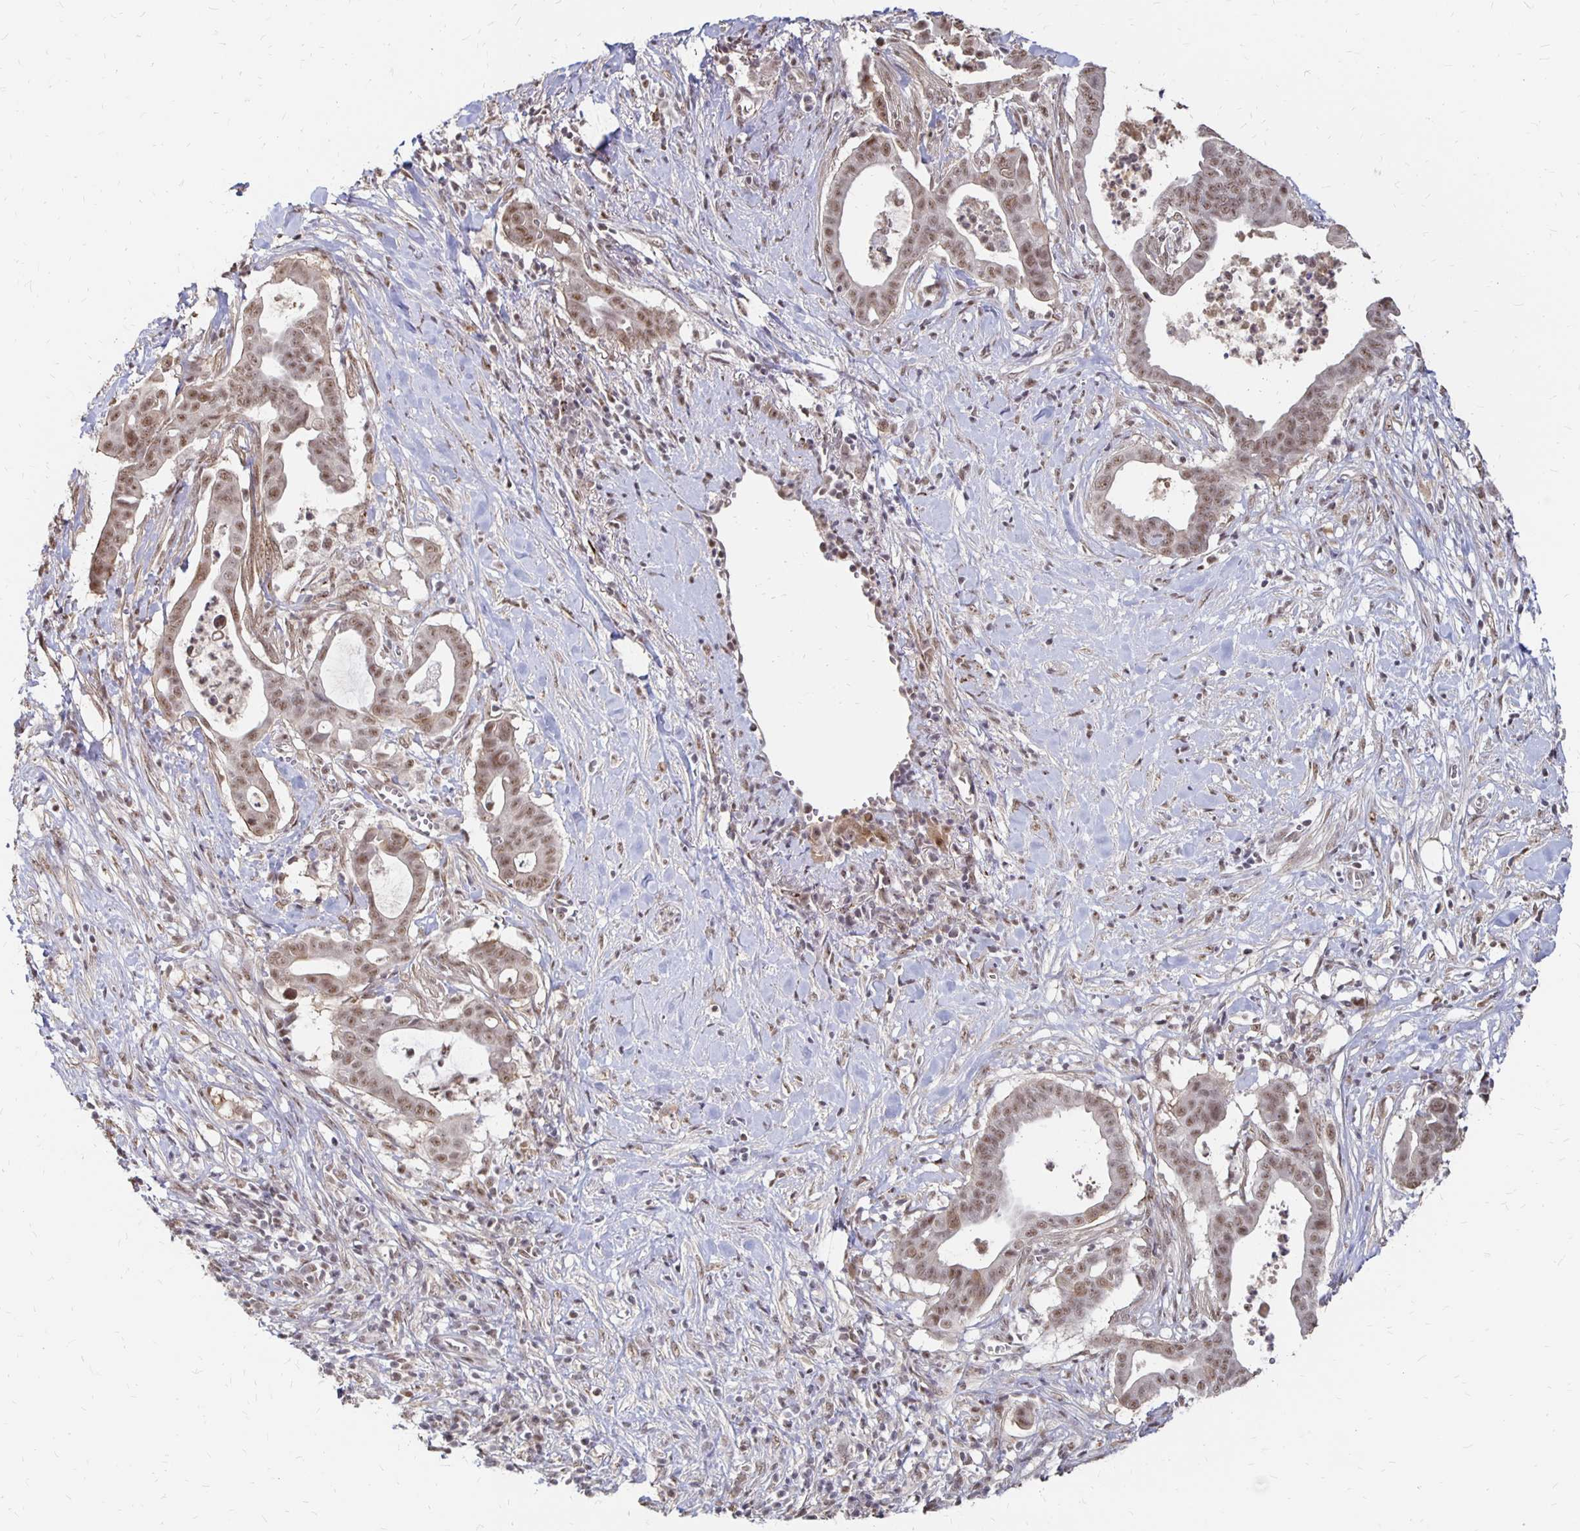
{"staining": {"intensity": "weak", "quantity": ">75%", "location": "nuclear"}, "tissue": "pancreatic cancer", "cell_type": "Tumor cells", "image_type": "cancer", "snomed": [{"axis": "morphology", "description": "Adenocarcinoma, NOS"}, {"axis": "topography", "description": "Pancreas"}], "caption": "The photomicrograph reveals staining of pancreatic adenocarcinoma, revealing weak nuclear protein staining (brown color) within tumor cells.", "gene": "CLASRP", "patient": {"sex": "male", "age": 61}}